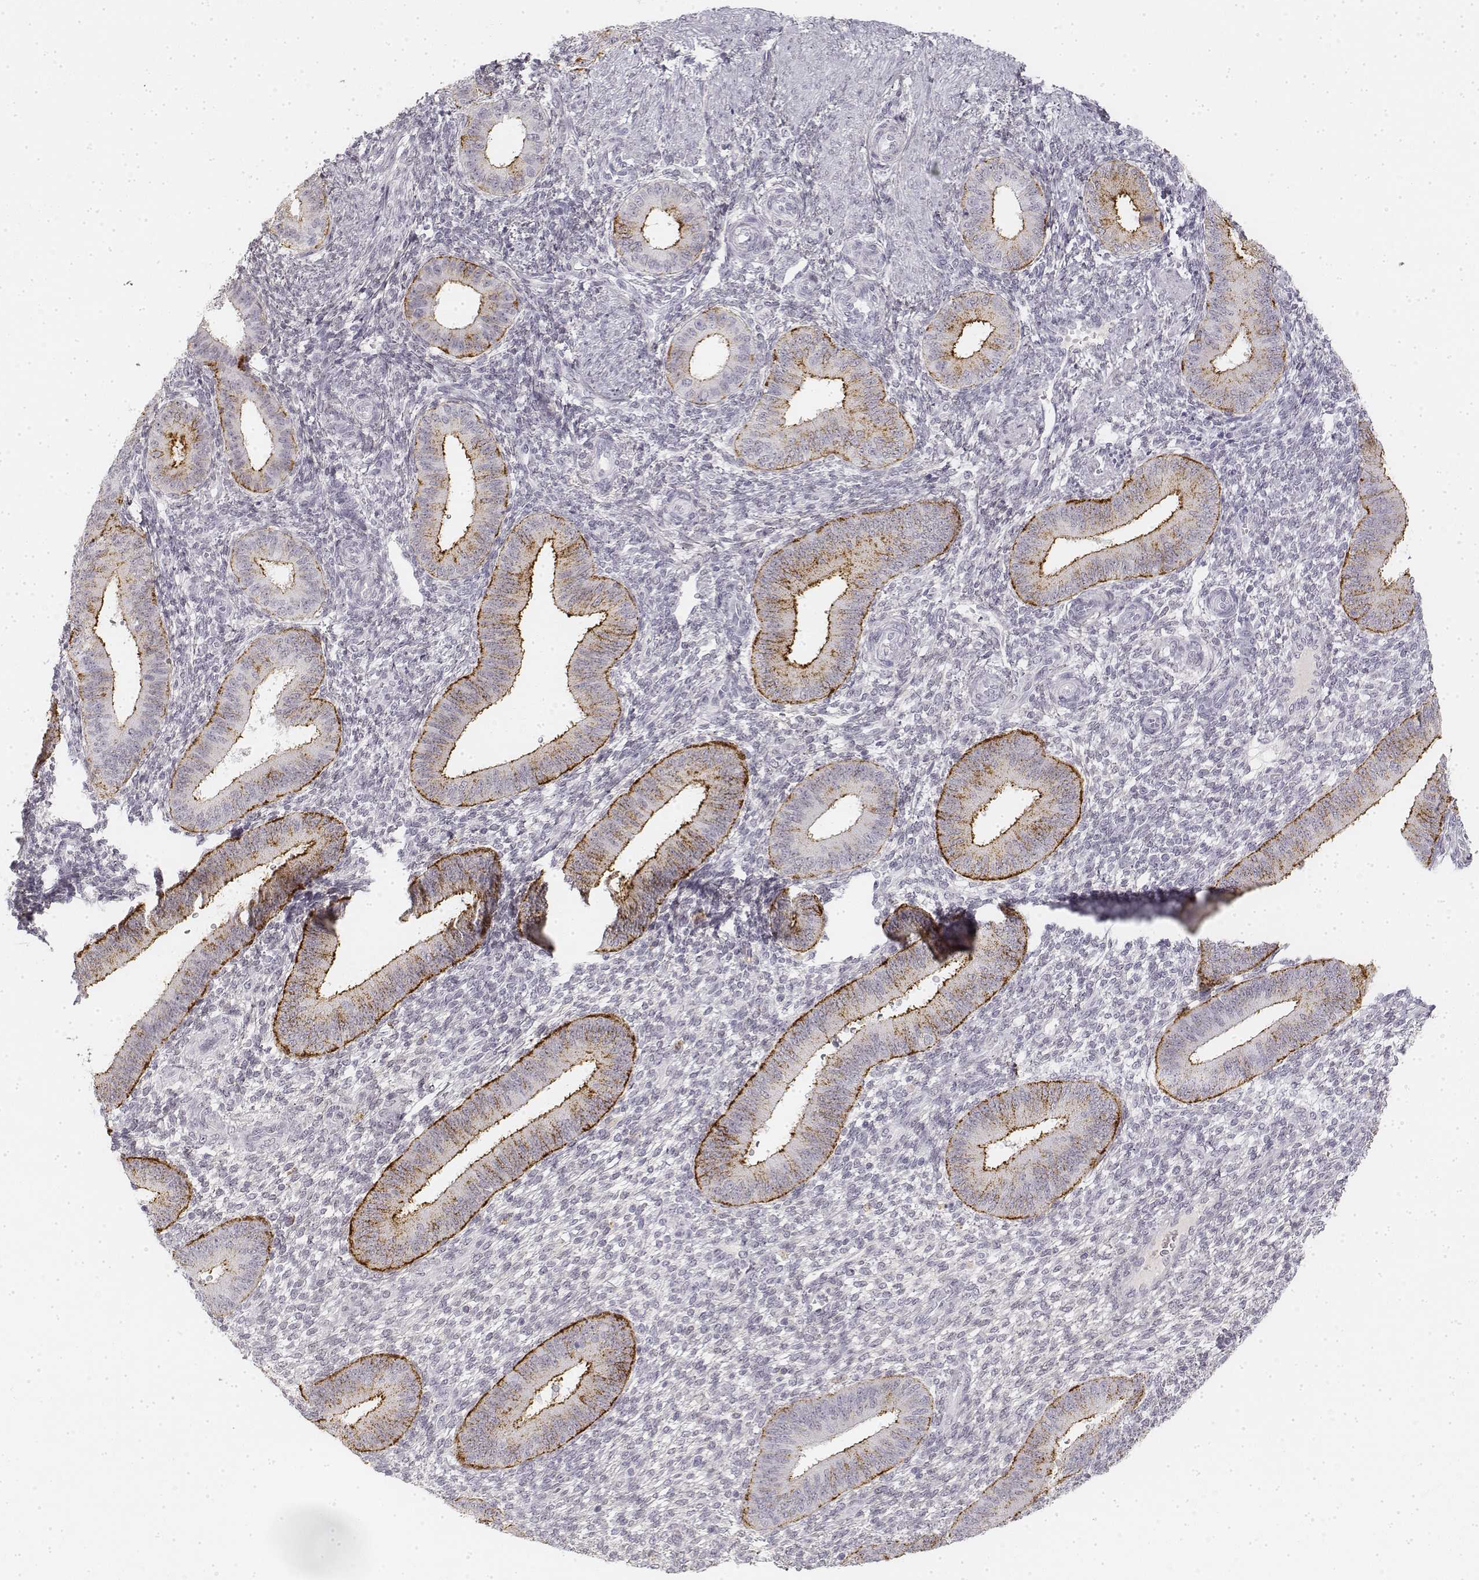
{"staining": {"intensity": "negative", "quantity": "none", "location": "none"}, "tissue": "endometrium", "cell_type": "Cells in endometrial stroma", "image_type": "normal", "snomed": [{"axis": "morphology", "description": "Normal tissue, NOS"}, {"axis": "topography", "description": "Endometrium"}], "caption": "IHC image of normal human endometrium stained for a protein (brown), which displays no staining in cells in endometrial stroma. (IHC, brightfield microscopy, high magnification).", "gene": "KRT84", "patient": {"sex": "female", "age": 39}}